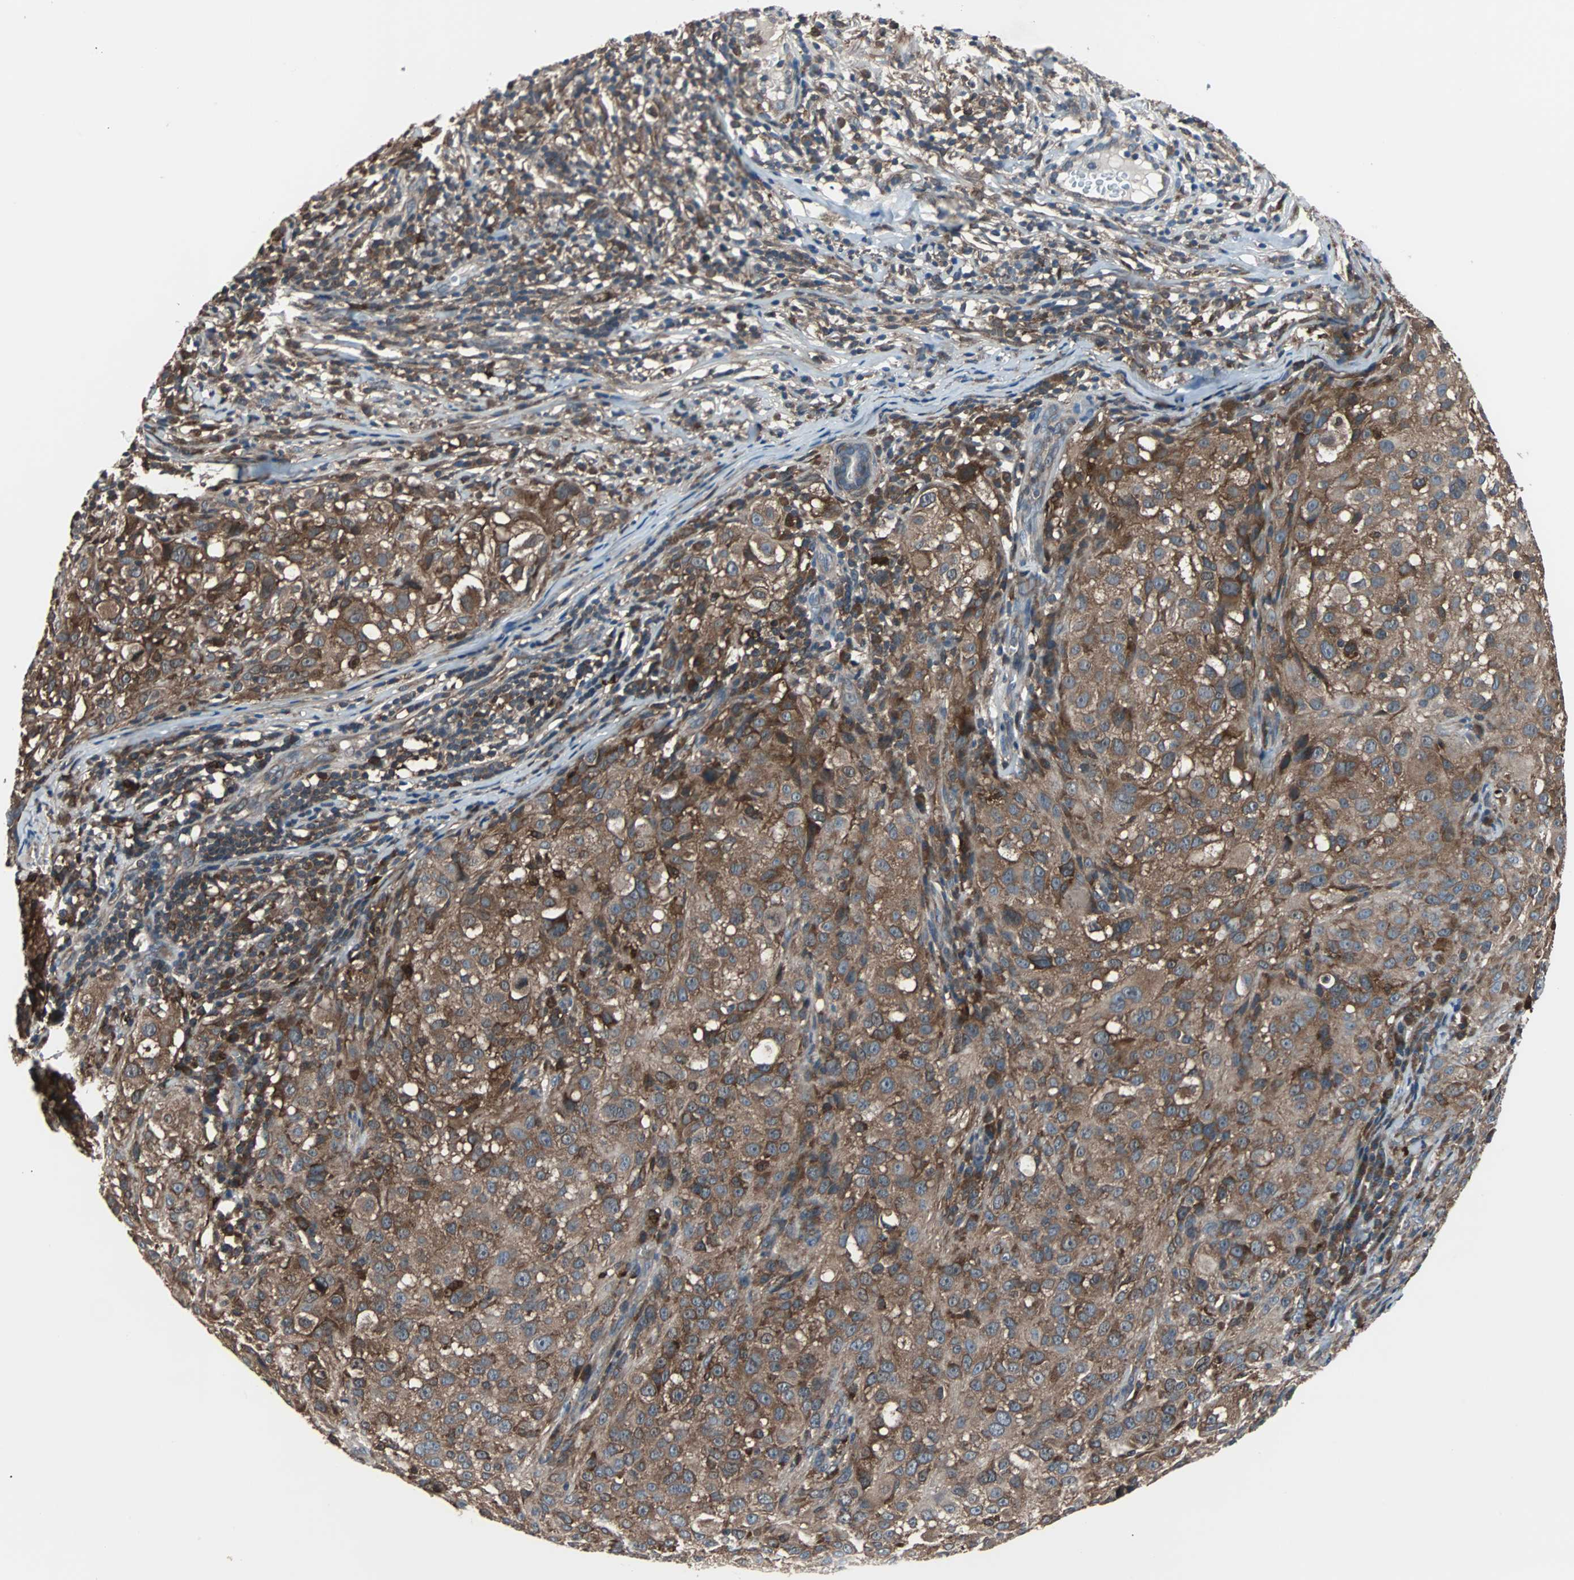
{"staining": {"intensity": "moderate", "quantity": ">75%", "location": "cytoplasmic/membranous"}, "tissue": "melanoma", "cell_type": "Tumor cells", "image_type": "cancer", "snomed": [{"axis": "morphology", "description": "Necrosis, NOS"}, {"axis": "morphology", "description": "Malignant melanoma, NOS"}, {"axis": "topography", "description": "Skin"}], "caption": "There is medium levels of moderate cytoplasmic/membranous positivity in tumor cells of malignant melanoma, as demonstrated by immunohistochemical staining (brown color).", "gene": "PAK1", "patient": {"sex": "female", "age": 87}}